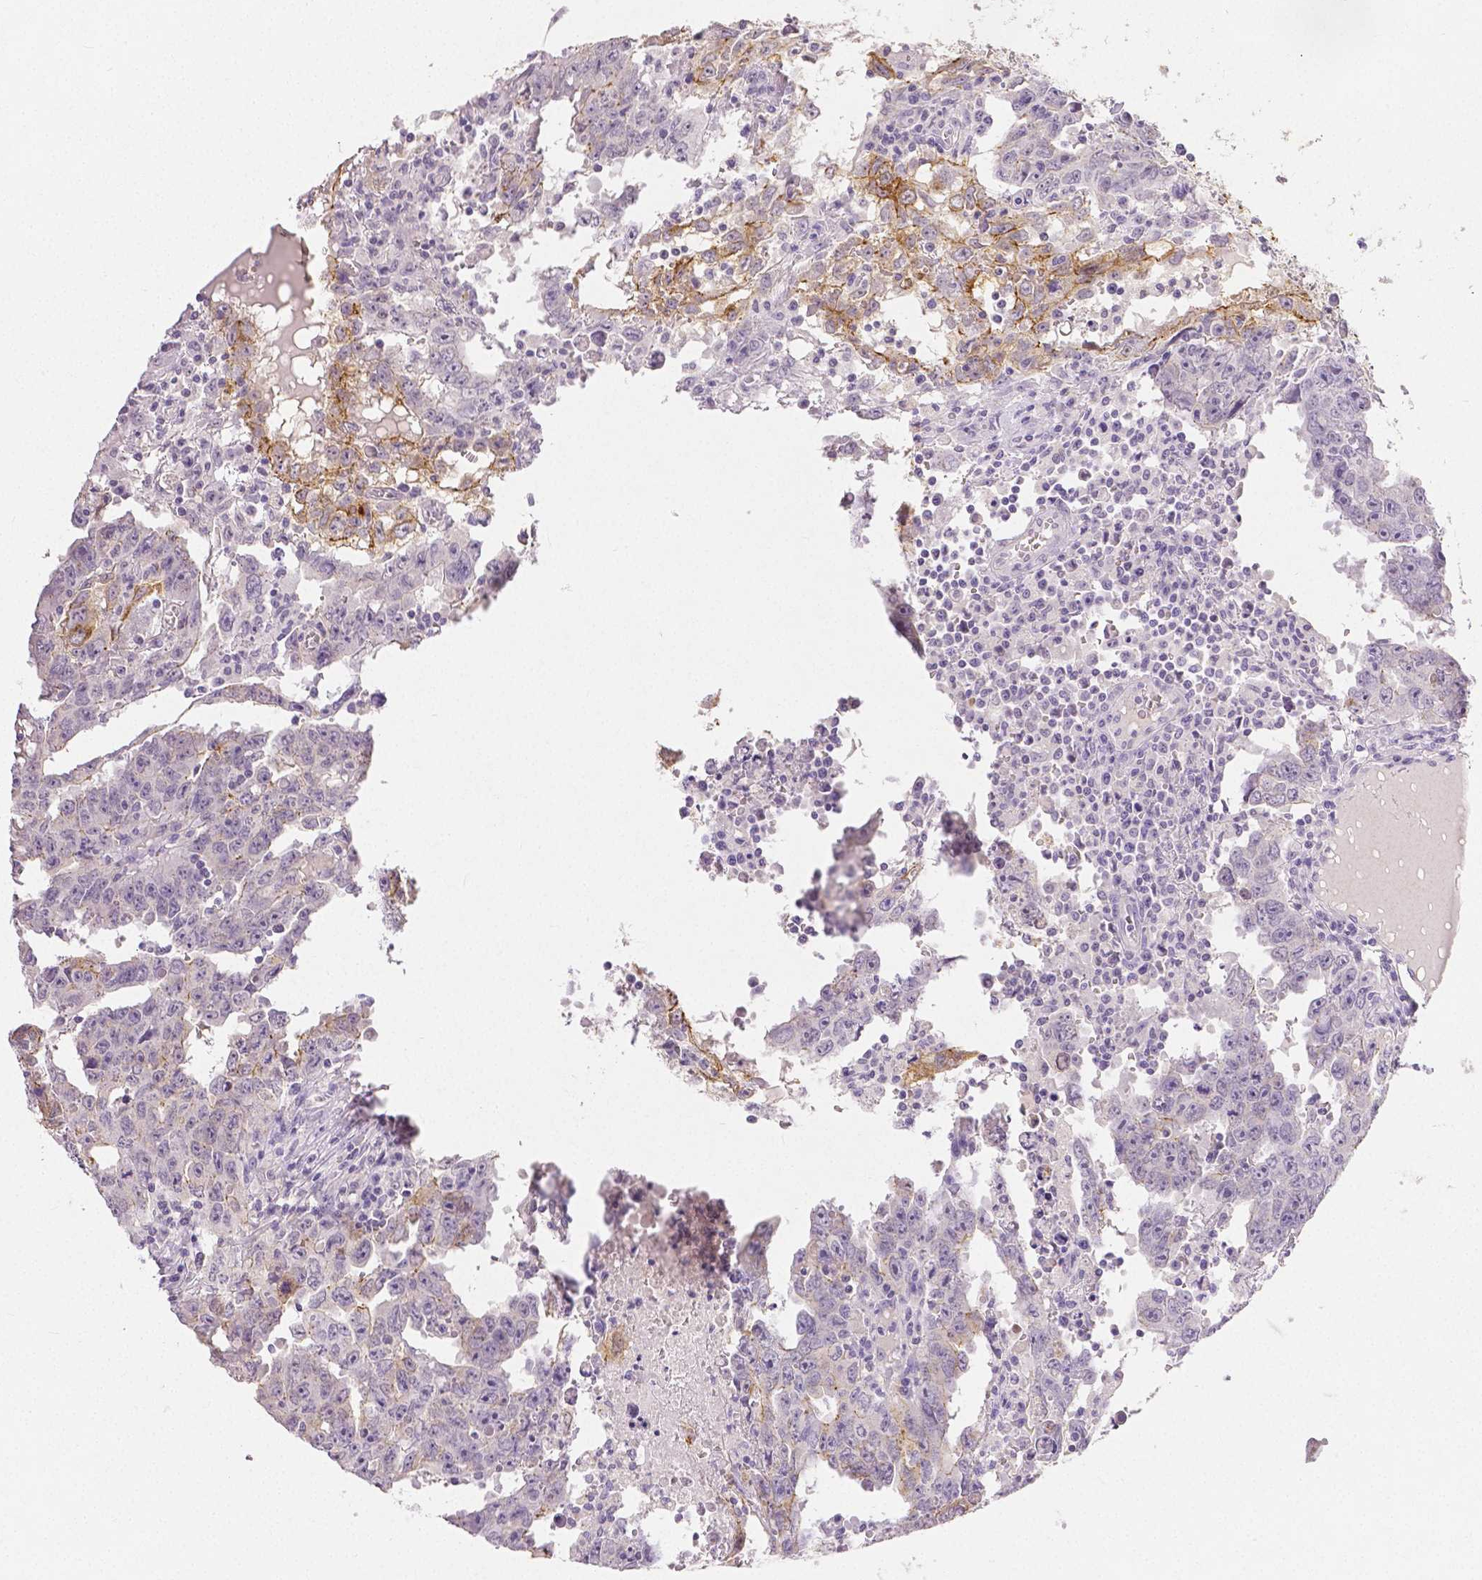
{"staining": {"intensity": "moderate", "quantity": "<25%", "location": "cytoplasmic/membranous"}, "tissue": "testis cancer", "cell_type": "Tumor cells", "image_type": "cancer", "snomed": [{"axis": "morphology", "description": "Carcinoma, Embryonal, NOS"}, {"axis": "topography", "description": "Testis"}], "caption": "Protein expression analysis of human embryonal carcinoma (testis) reveals moderate cytoplasmic/membranous staining in approximately <25% of tumor cells.", "gene": "OCLN", "patient": {"sex": "male", "age": 22}}